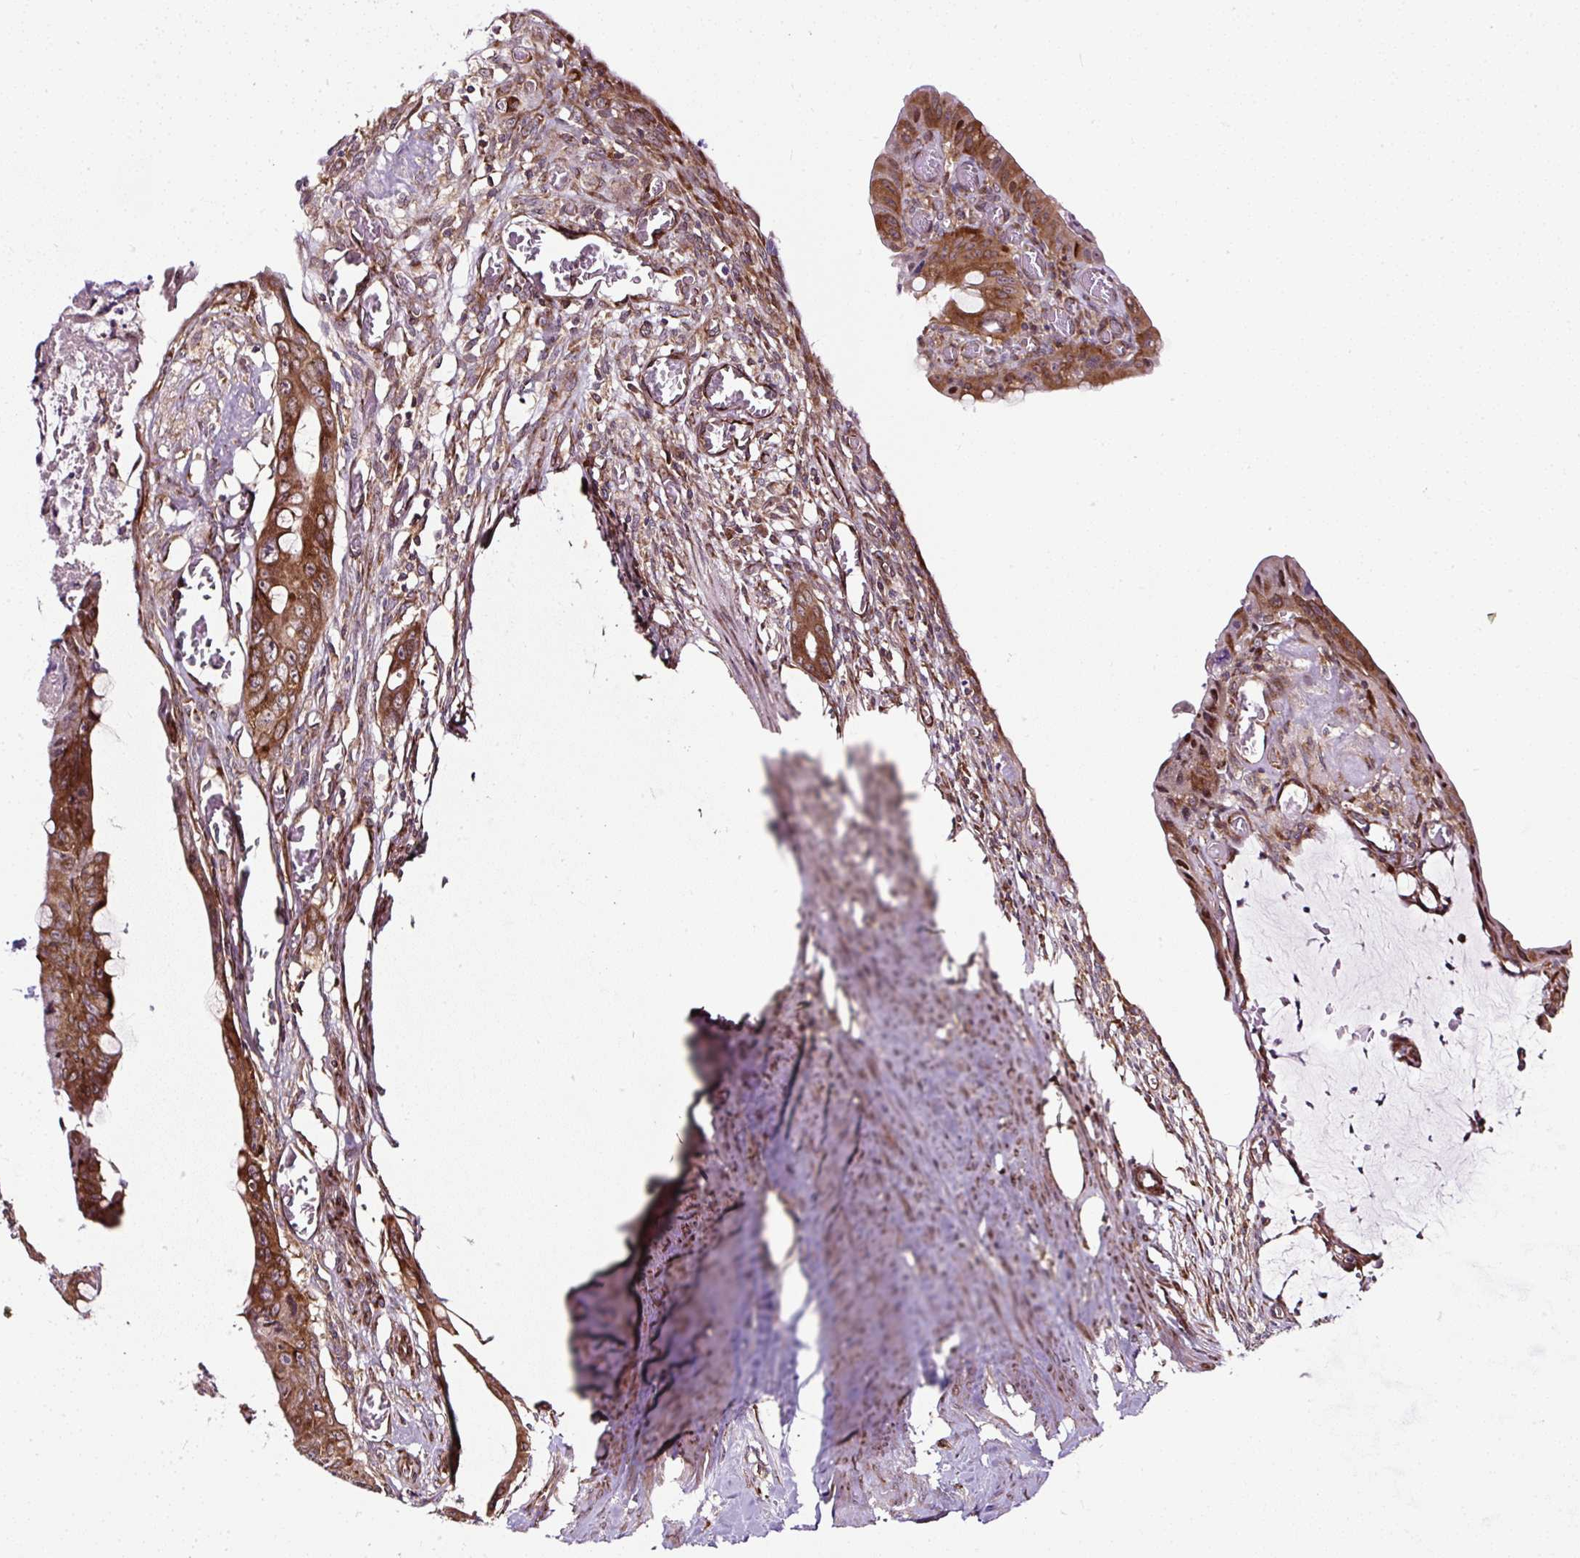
{"staining": {"intensity": "moderate", "quantity": ">75%", "location": "cytoplasmic/membranous"}, "tissue": "colorectal cancer", "cell_type": "Tumor cells", "image_type": "cancer", "snomed": [{"axis": "morphology", "description": "Adenocarcinoma, NOS"}, {"axis": "topography", "description": "Rectum"}], "caption": "Immunohistochemistry (IHC) staining of colorectal cancer (adenocarcinoma), which exhibits medium levels of moderate cytoplasmic/membranous expression in about >75% of tumor cells indicating moderate cytoplasmic/membranous protein positivity. The staining was performed using DAB (3,3'-diaminobenzidine) (brown) for protein detection and nuclei were counterstained in hematoxylin (blue).", "gene": "KDM4E", "patient": {"sex": "male", "age": 78}}